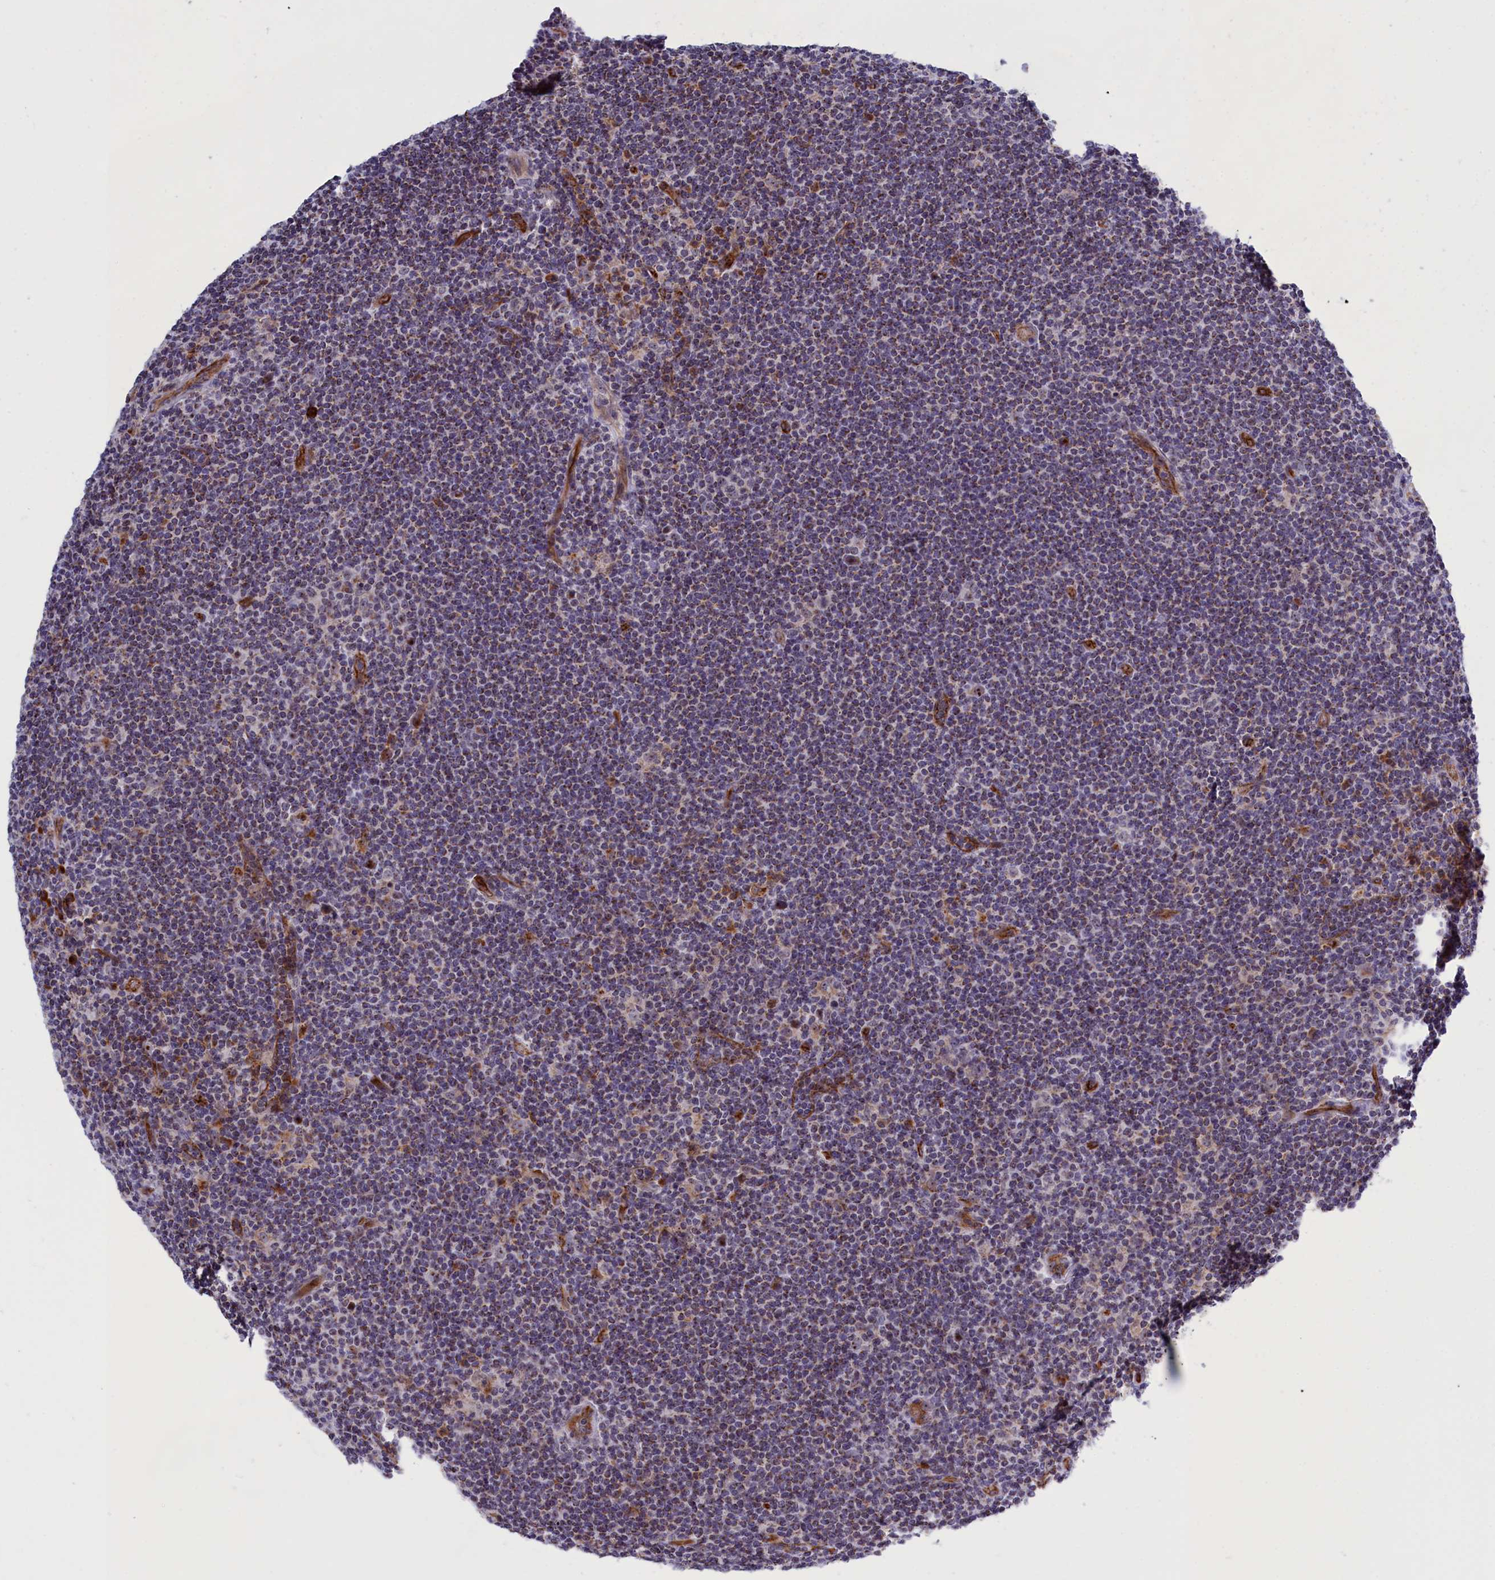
{"staining": {"intensity": "moderate", "quantity": "<25%", "location": "nuclear"}, "tissue": "lymphoma", "cell_type": "Tumor cells", "image_type": "cancer", "snomed": [{"axis": "morphology", "description": "Hodgkin's disease, NOS"}, {"axis": "topography", "description": "Lymph node"}], "caption": "Immunohistochemistry (IHC) histopathology image of Hodgkin's disease stained for a protein (brown), which exhibits low levels of moderate nuclear positivity in about <25% of tumor cells.", "gene": "MPND", "patient": {"sex": "female", "age": 57}}